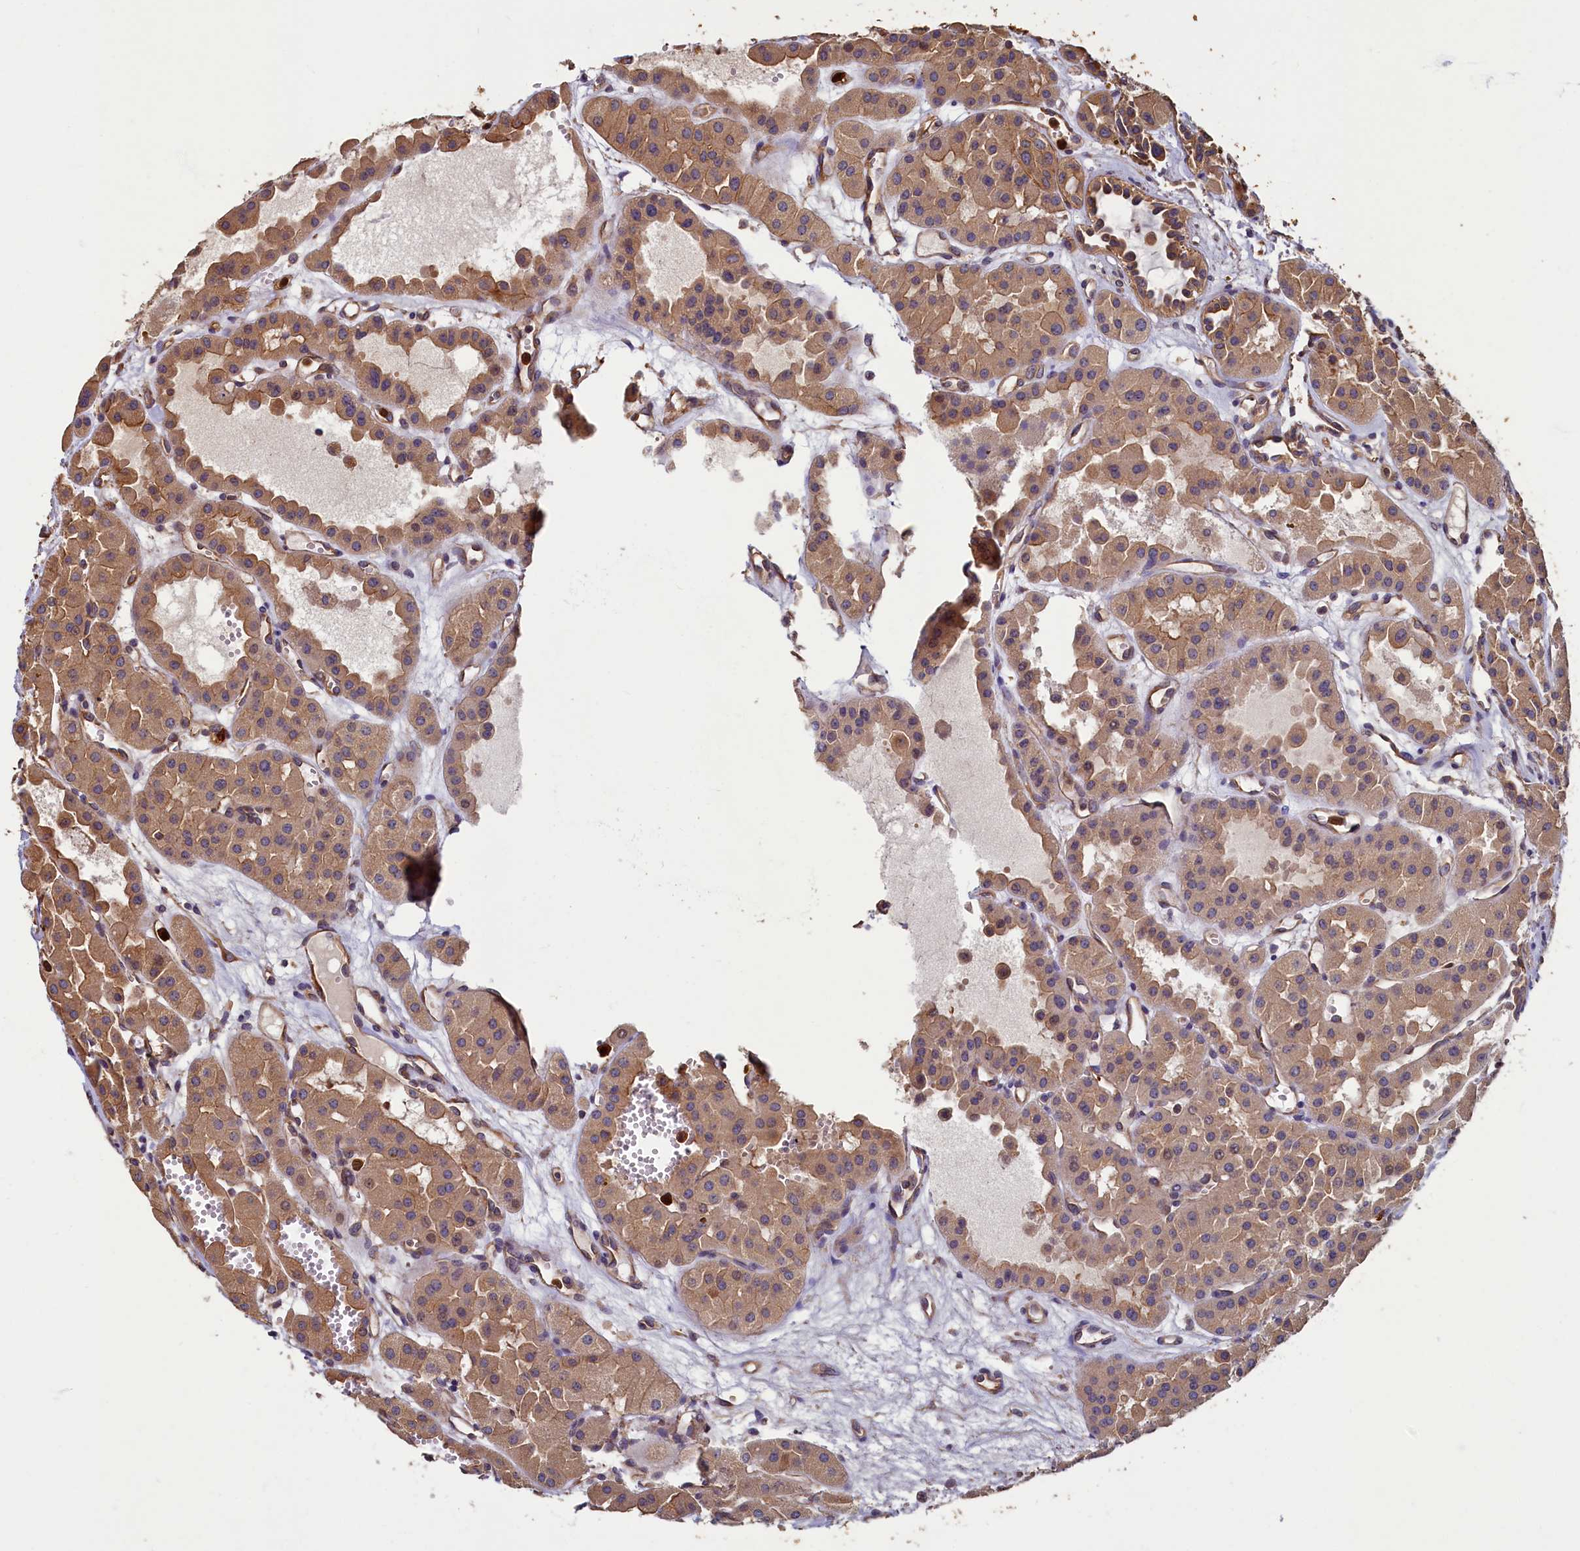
{"staining": {"intensity": "moderate", "quantity": ">75%", "location": "cytoplasmic/membranous"}, "tissue": "renal cancer", "cell_type": "Tumor cells", "image_type": "cancer", "snomed": [{"axis": "morphology", "description": "Carcinoma, NOS"}, {"axis": "topography", "description": "Kidney"}], "caption": "Approximately >75% of tumor cells in human renal carcinoma show moderate cytoplasmic/membranous protein expression as visualized by brown immunohistochemical staining.", "gene": "CCDC102B", "patient": {"sex": "female", "age": 75}}